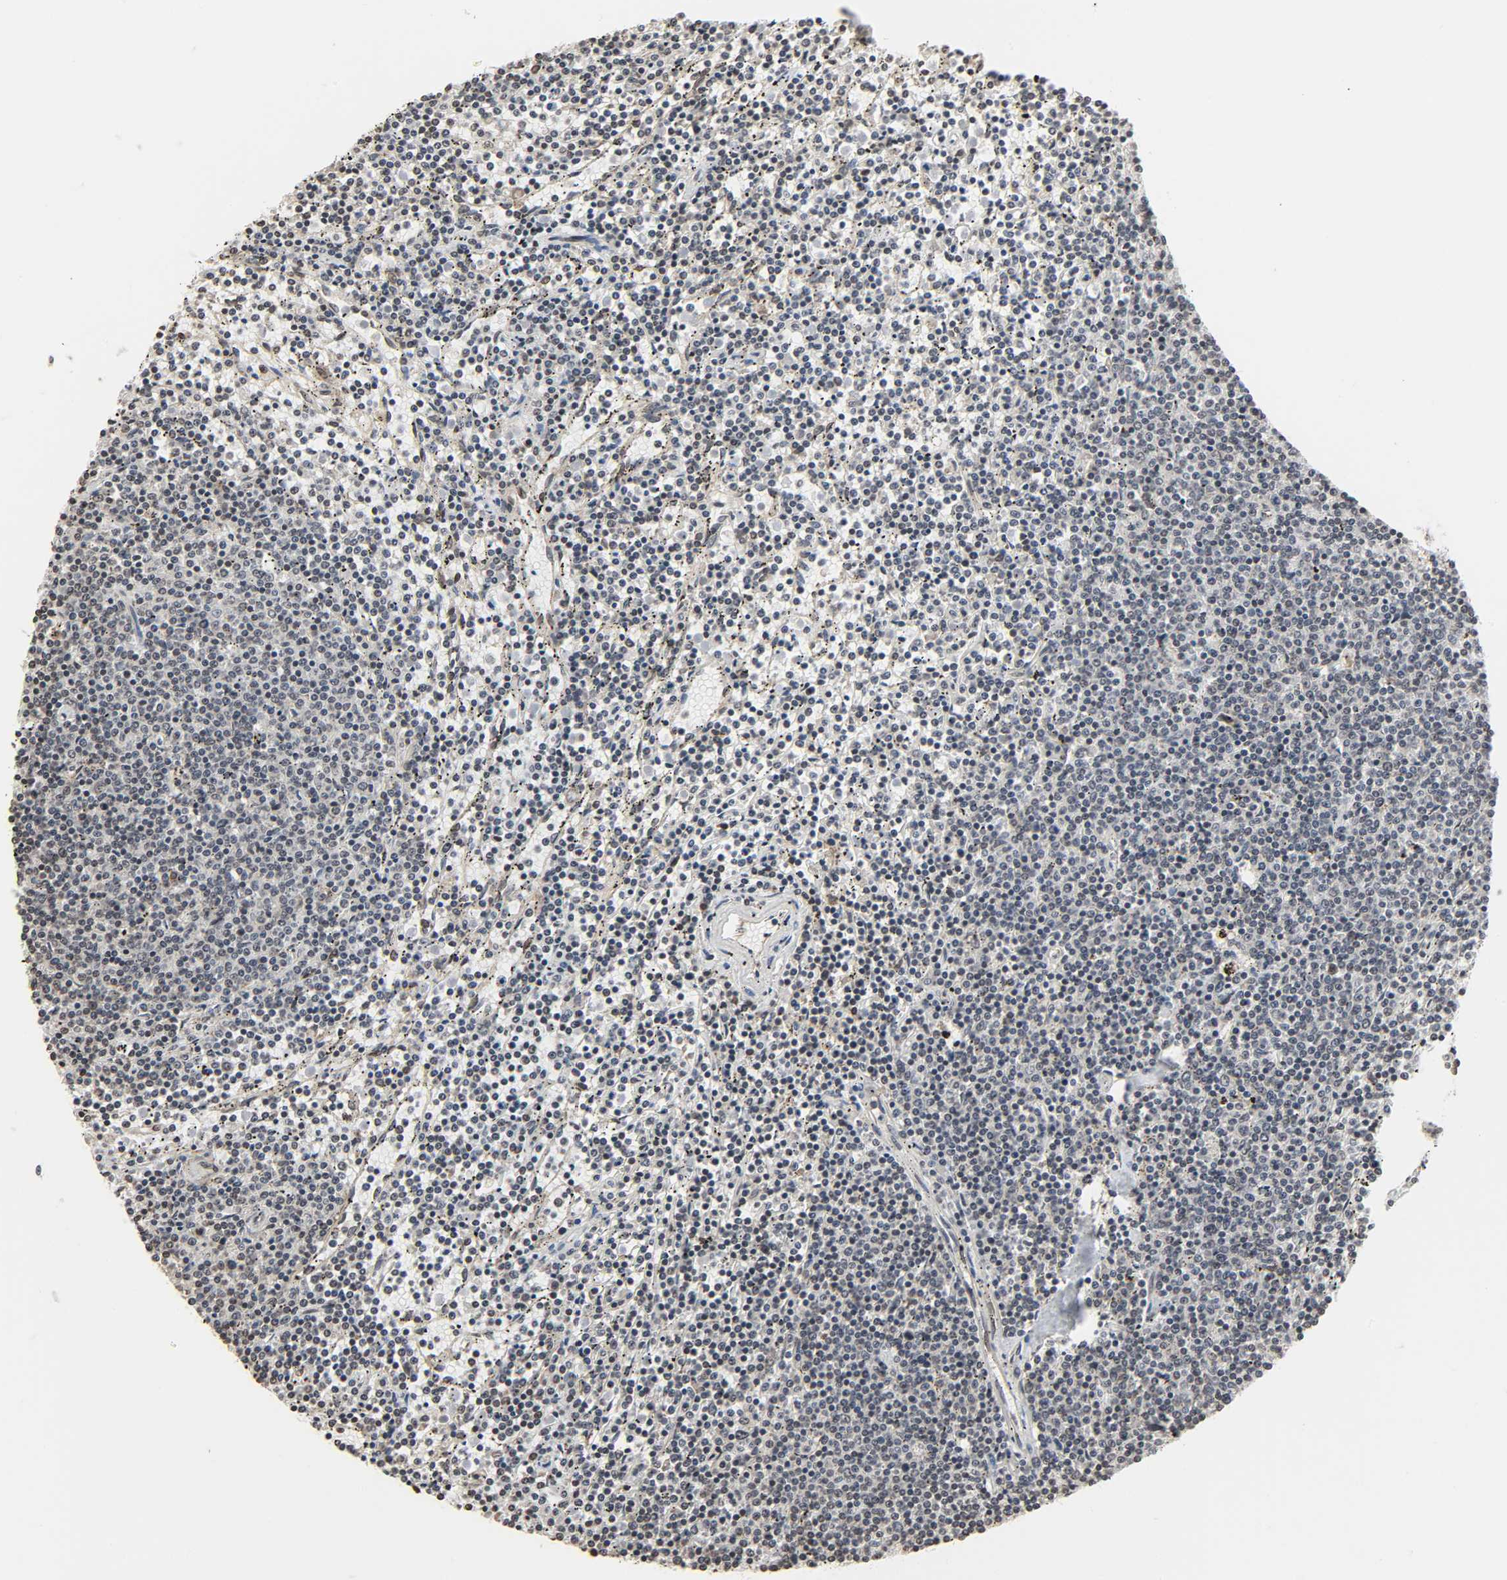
{"staining": {"intensity": "weak", "quantity": "<25%", "location": "nuclear"}, "tissue": "lymphoma", "cell_type": "Tumor cells", "image_type": "cancer", "snomed": [{"axis": "morphology", "description": "Malignant lymphoma, non-Hodgkin's type, Low grade"}, {"axis": "topography", "description": "Spleen"}], "caption": "DAB (3,3'-diaminobenzidine) immunohistochemical staining of human lymphoma shows no significant expression in tumor cells.", "gene": "XRCC1", "patient": {"sex": "female", "age": 50}}